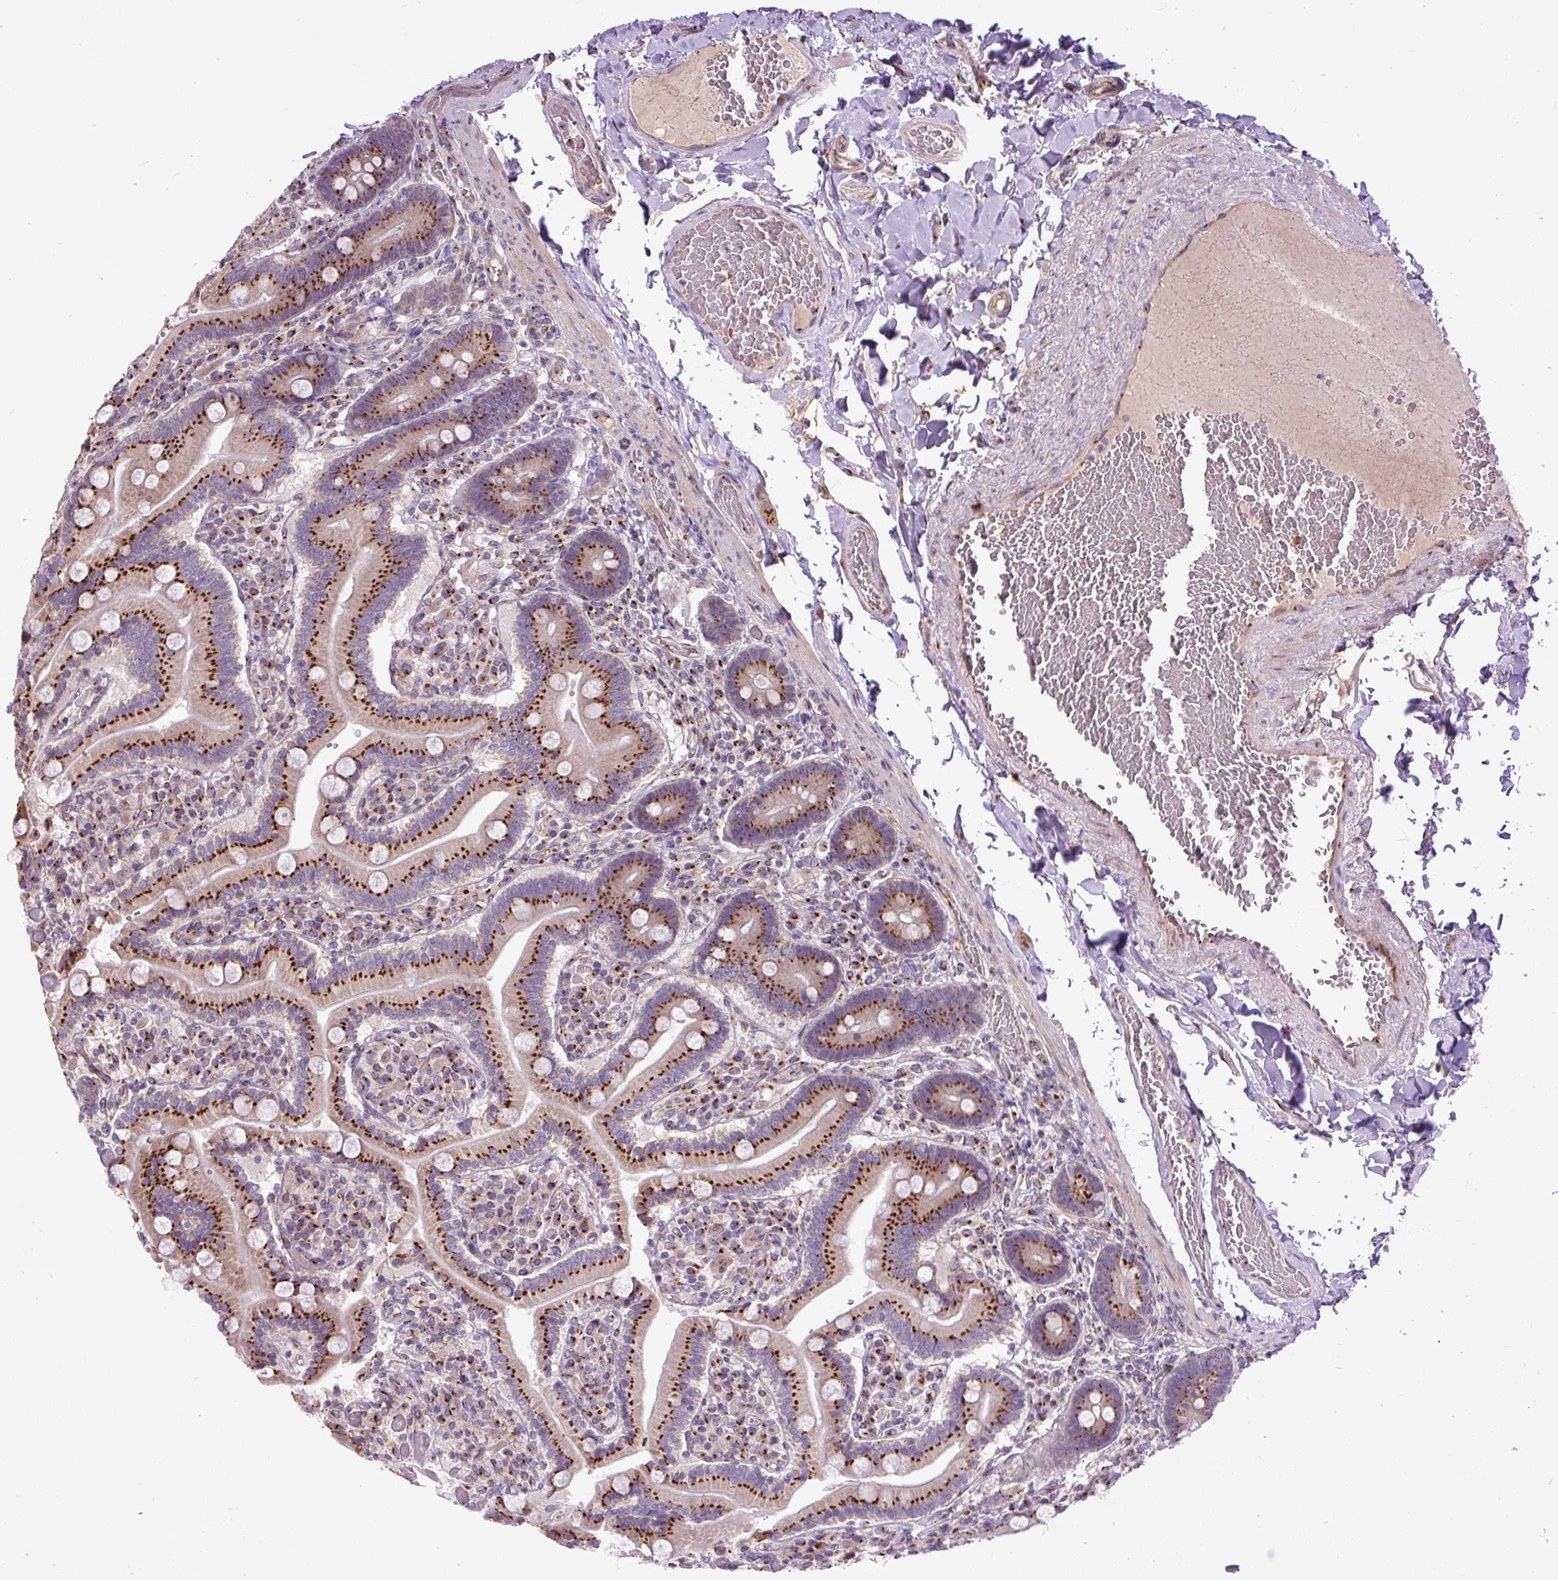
{"staining": {"intensity": "strong", "quantity": ">75%", "location": "cytoplasmic/membranous"}, "tissue": "duodenum", "cell_type": "Glandular cells", "image_type": "normal", "snomed": [{"axis": "morphology", "description": "Normal tissue, NOS"}, {"axis": "topography", "description": "Duodenum"}], "caption": "A brown stain highlights strong cytoplasmic/membranous staining of a protein in glandular cells of unremarkable human duodenum.", "gene": "MSMP", "patient": {"sex": "female", "age": 62}}